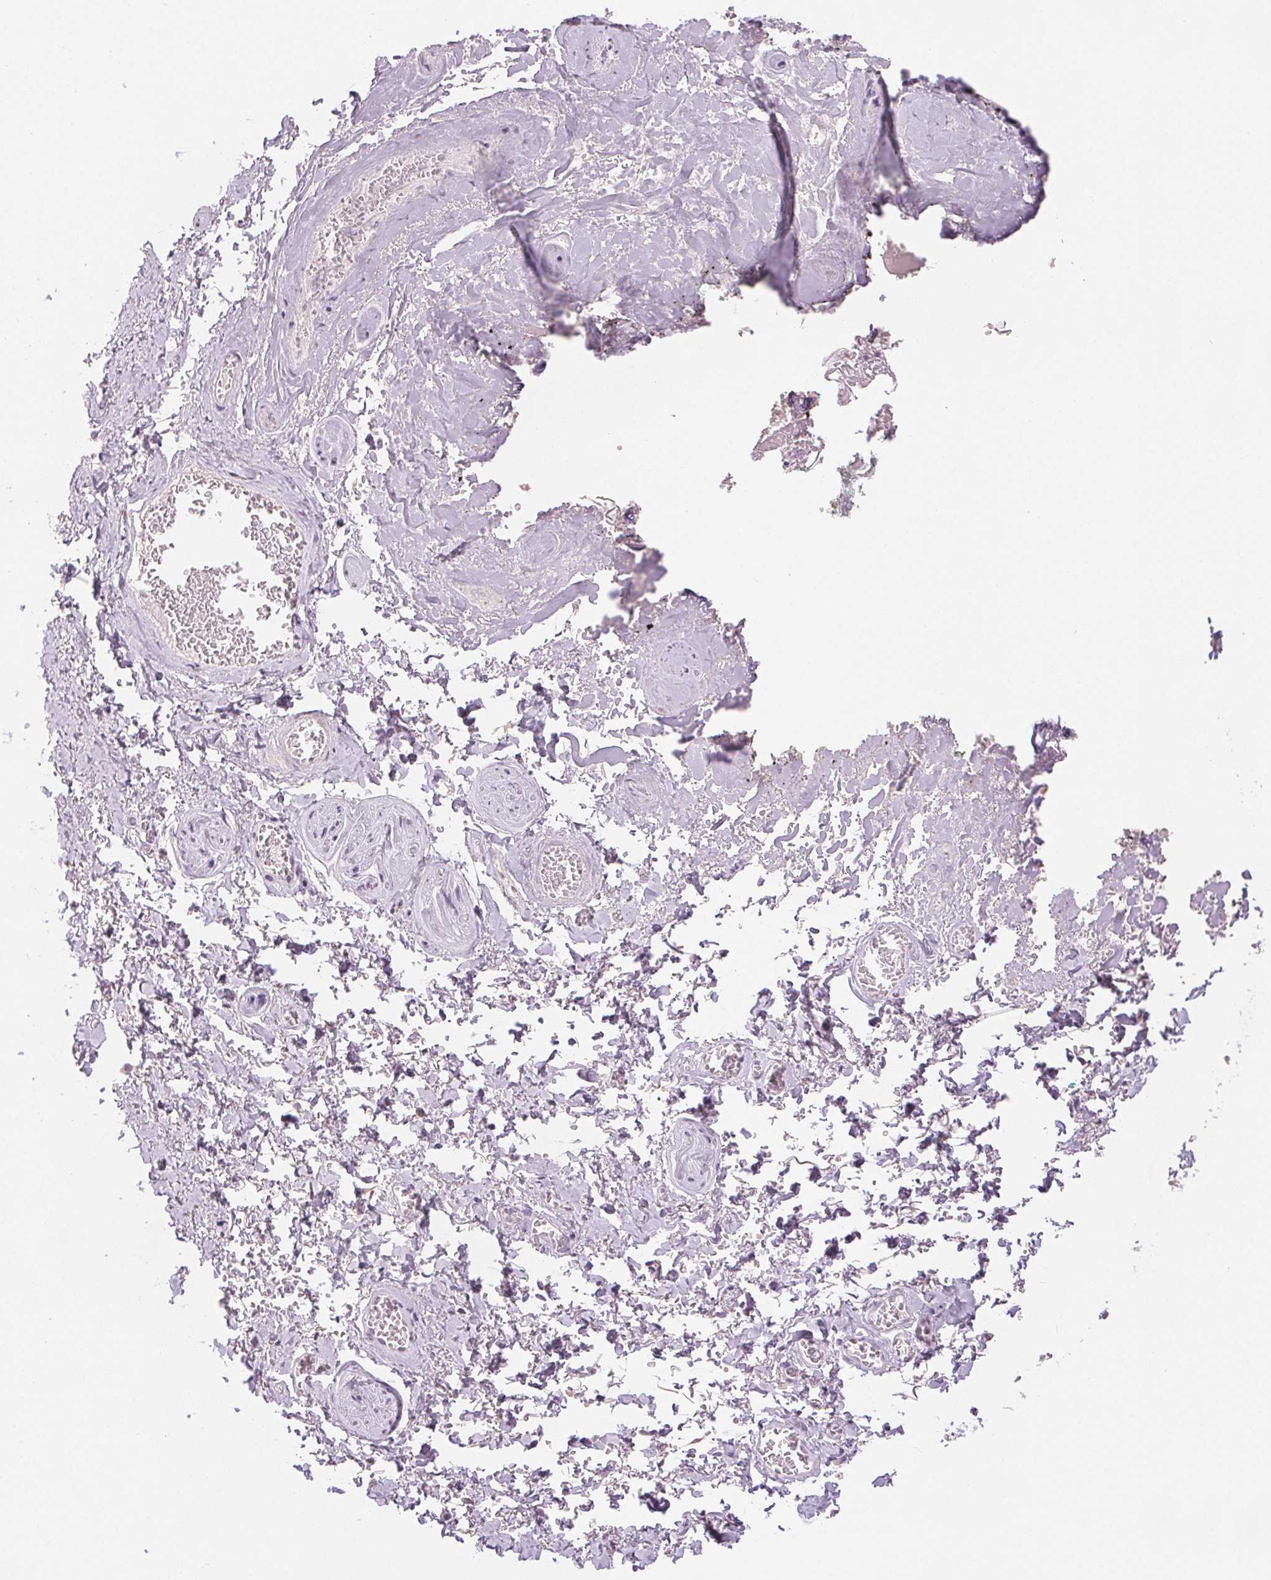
{"staining": {"intensity": "negative", "quantity": "none", "location": "none"}, "tissue": "adipose tissue", "cell_type": "Adipocytes", "image_type": "normal", "snomed": [{"axis": "morphology", "description": "Normal tissue, NOS"}, {"axis": "topography", "description": "Vulva"}, {"axis": "topography", "description": "Peripheral nerve tissue"}], "caption": "Protein analysis of normal adipose tissue shows no significant staining in adipocytes.", "gene": "SLC27A5", "patient": {"sex": "female", "age": 66}}